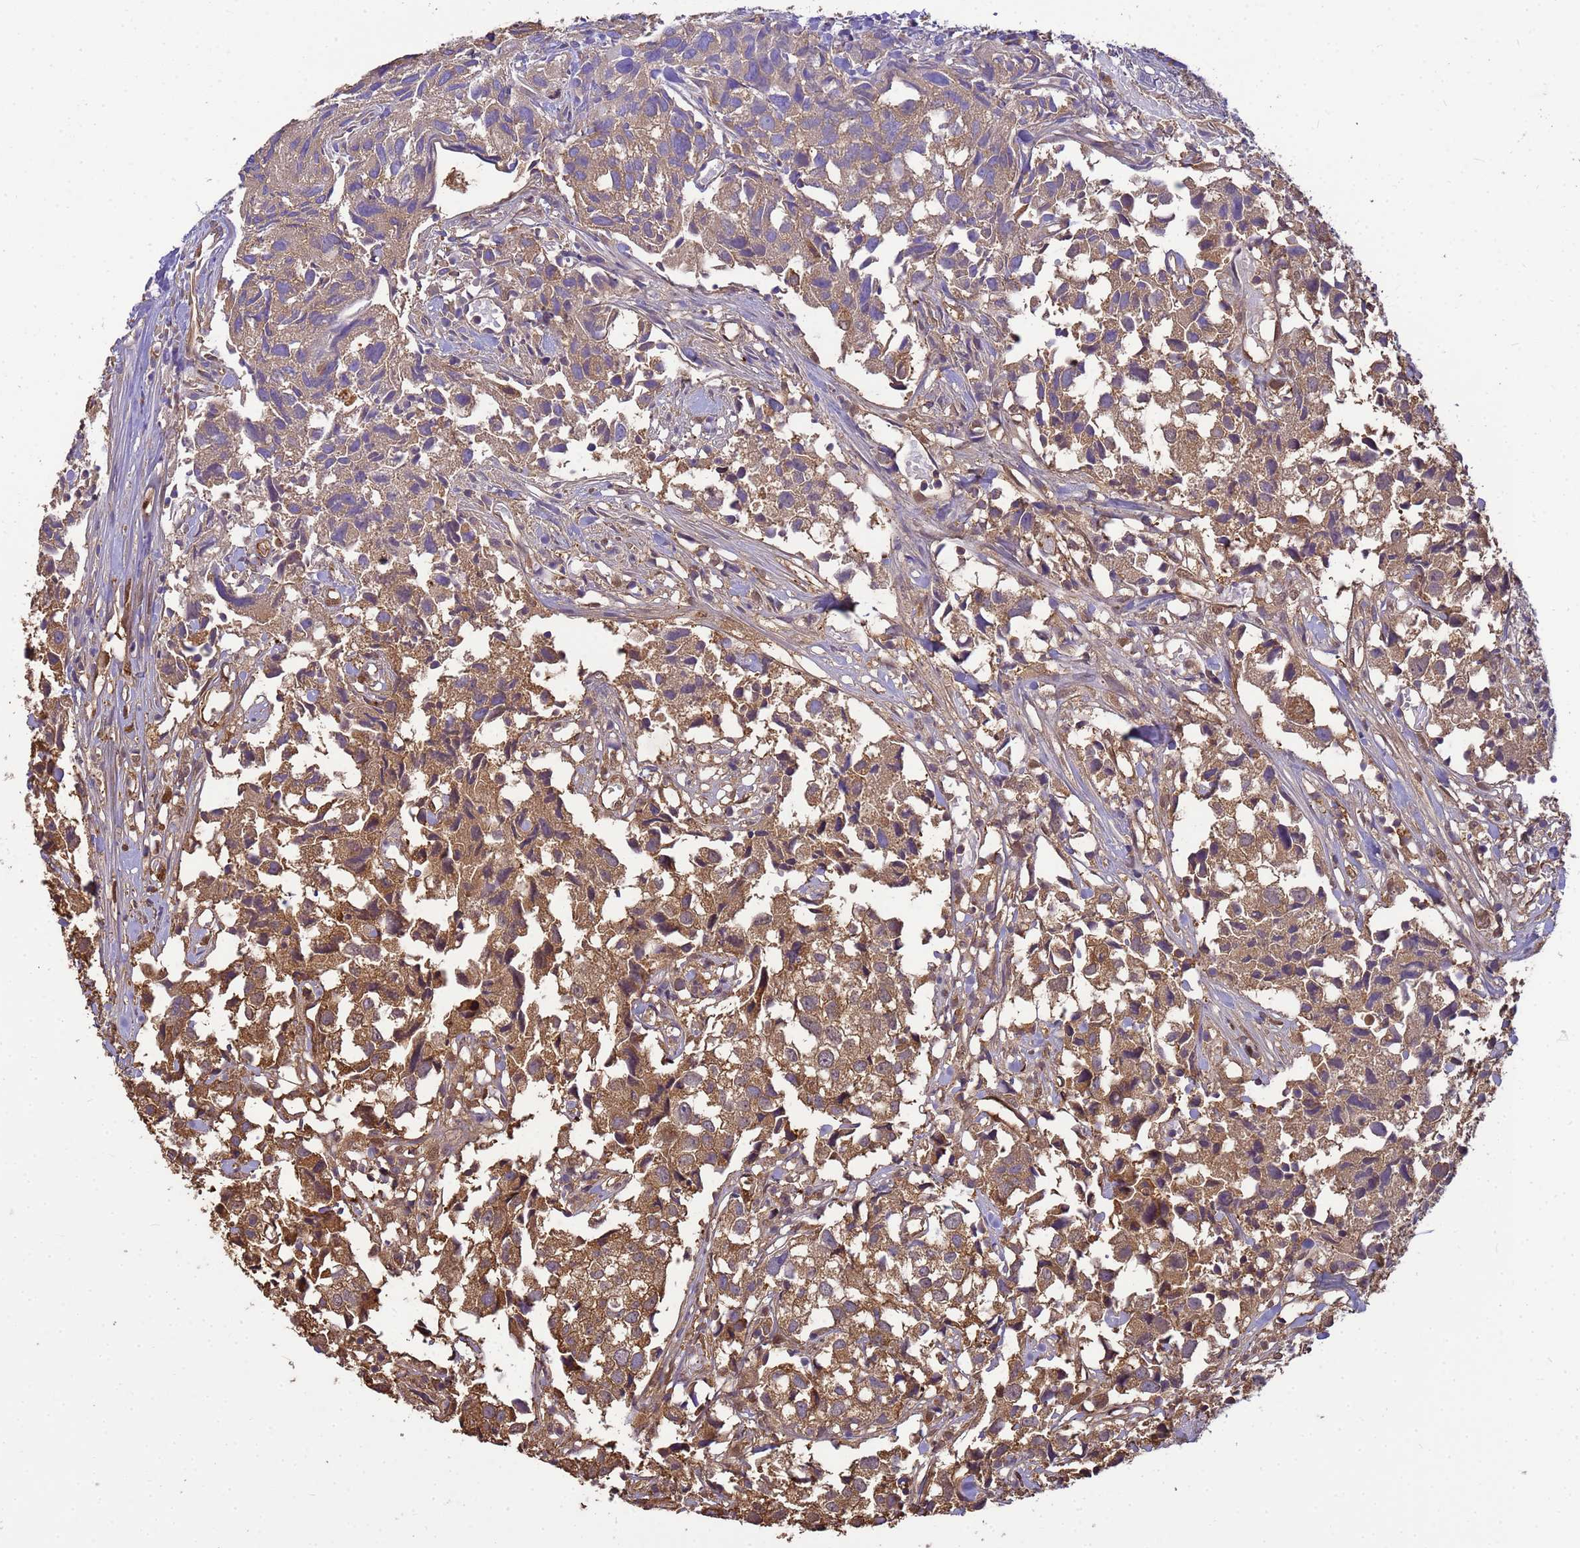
{"staining": {"intensity": "moderate", "quantity": "25%-75%", "location": "cytoplasmic/membranous"}, "tissue": "urothelial cancer", "cell_type": "Tumor cells", "image_type": "cancer", "snomed": [{"axis": "morphology", "description": "Urothelial carcinoma, High grade"}, {"axis": "topography", "description": "Urinary bladder"}], "caption": "Immunohistochemistry (DAB) staining of human urothelial cancer demonstrates moderate cytoplasmic/membranous protein staining in about 25%-75% of tumor cells.", "gene": "TUBB1", "patient": {"sex": "female", "age": 75}}